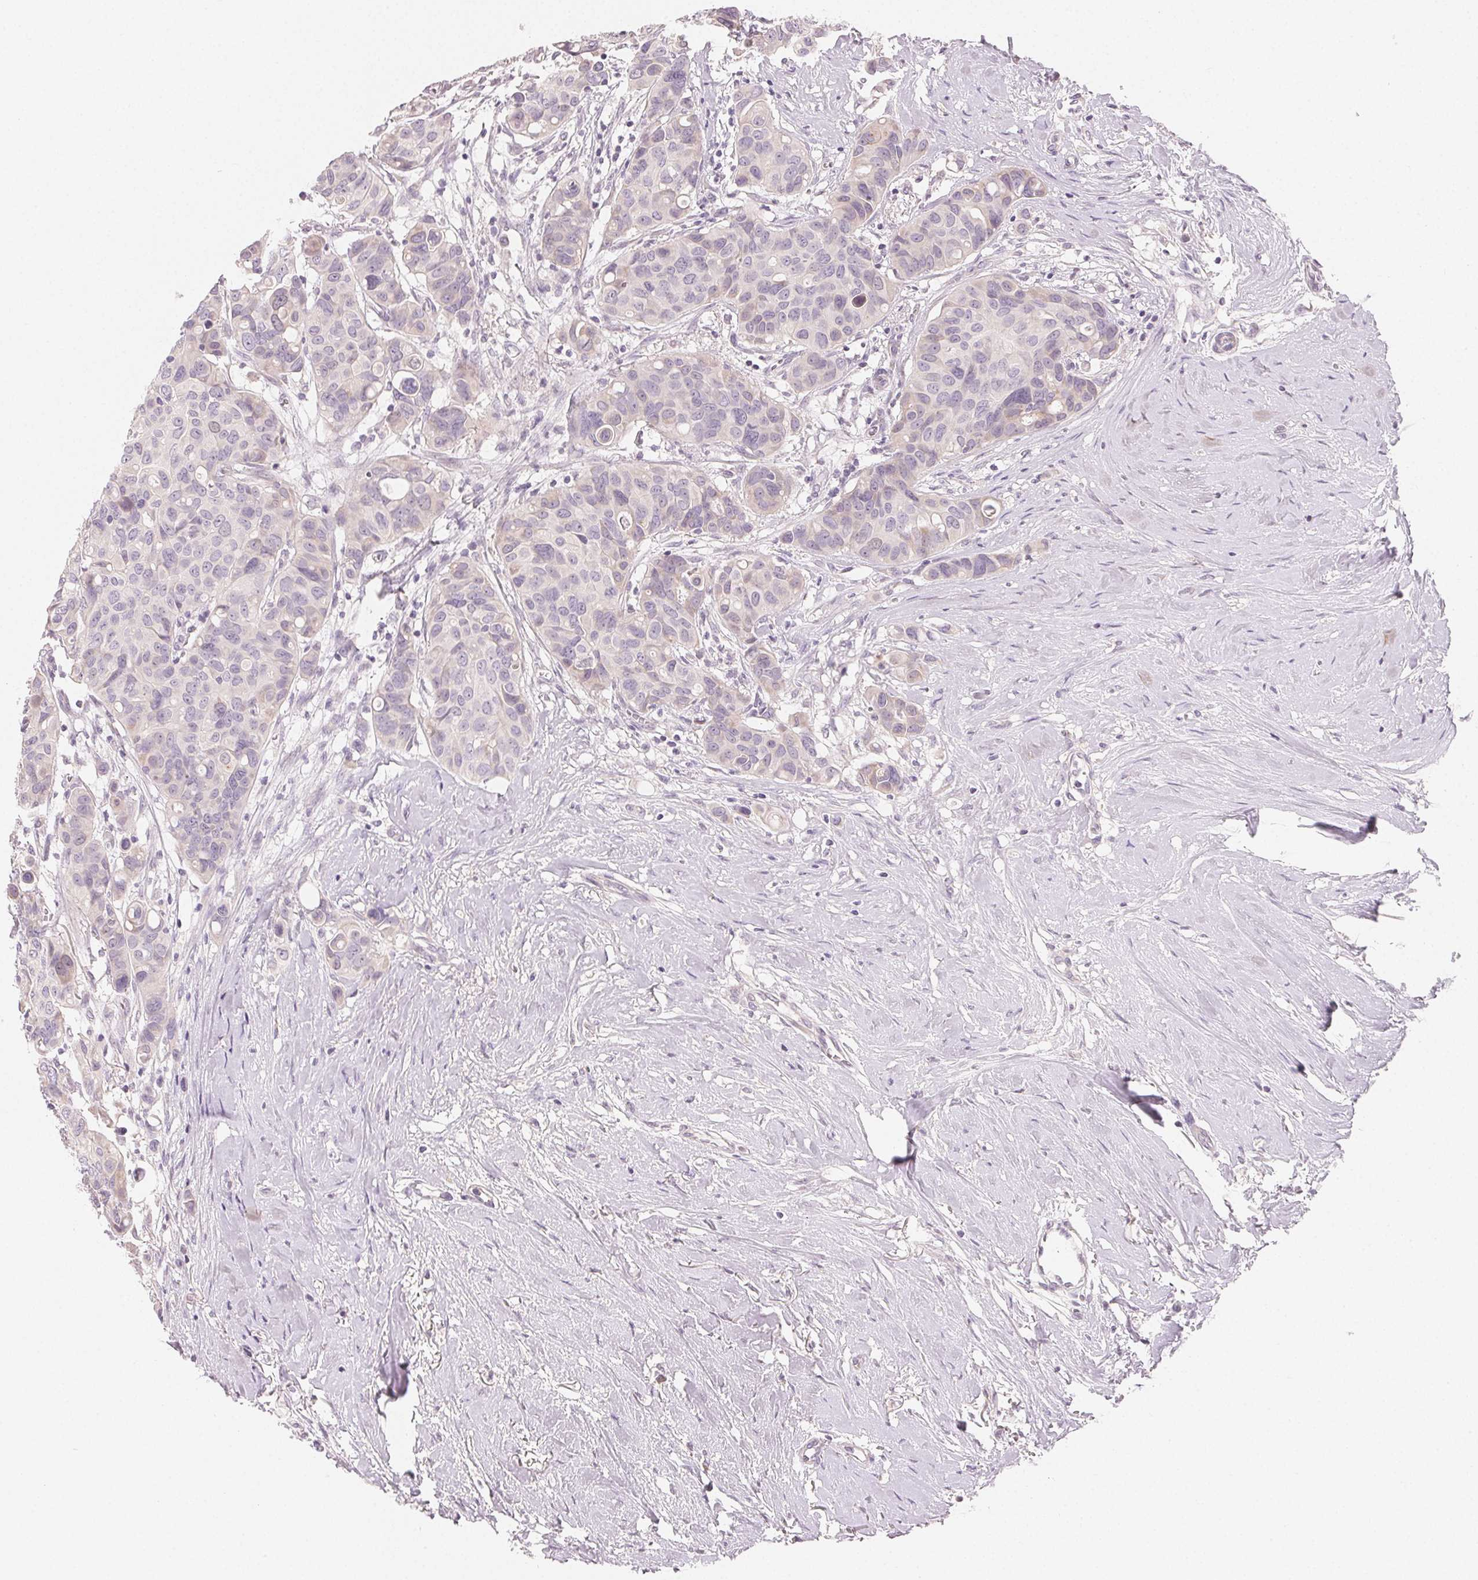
{"staining": {"intensity": "negative", "quantity": "none", "location": "none"}, "tissue": "breast cancer", "cell_type": "Tumor cells", "image_type": "cancer", "snomed": [{"axis": "morphology", "description": "Duct carcinoma"}, {"axis": "topography", "description": "Breast"}], "caption": "A micrograph of breast cancer stained for a protein exhibits no brown staining in tumor cells.", "gene": "MYBL1", "patient": {"sex": "female", "age": 54}}